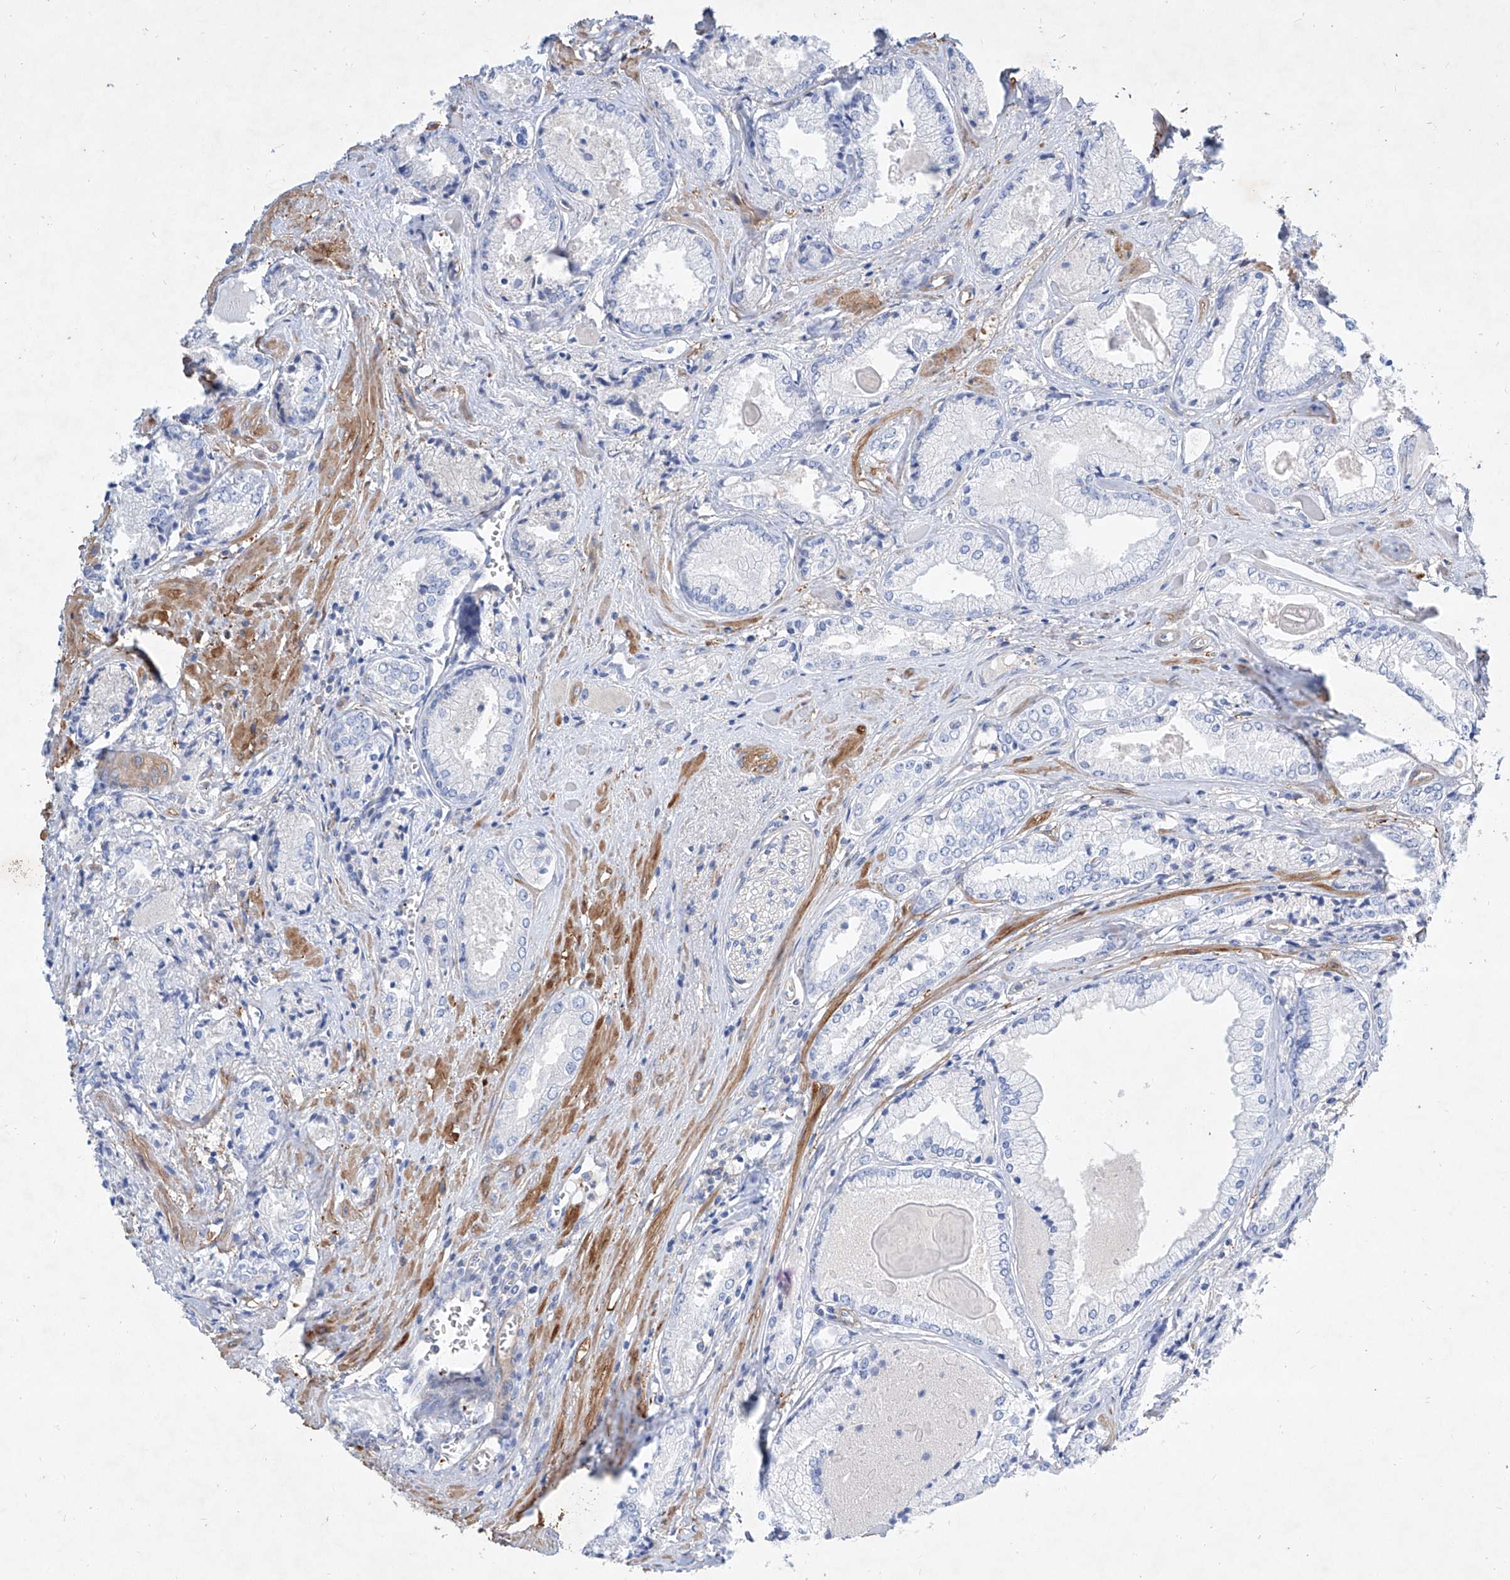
{"staining": {"intensity": "negative", "quantity": "none", "location": "none"}, "tissue": "prostate cancer", "cell_type": "Tumor cells", "image_type": "cancer", "snomed": [{"axis": "morphology", "description": "Adenocarcinoma, Low grade"}, {"axis": "topography", "description": "Prostate"}], "caption": "The histopathology image exhibits no significant staining in tumor cells of prostate cancer. (DAB (3,3'-diaminobenzidine) immunohistochemistry, high magnification).", "gene": "TAS2R60", "patient": {"sex": "male", "age": 60}}